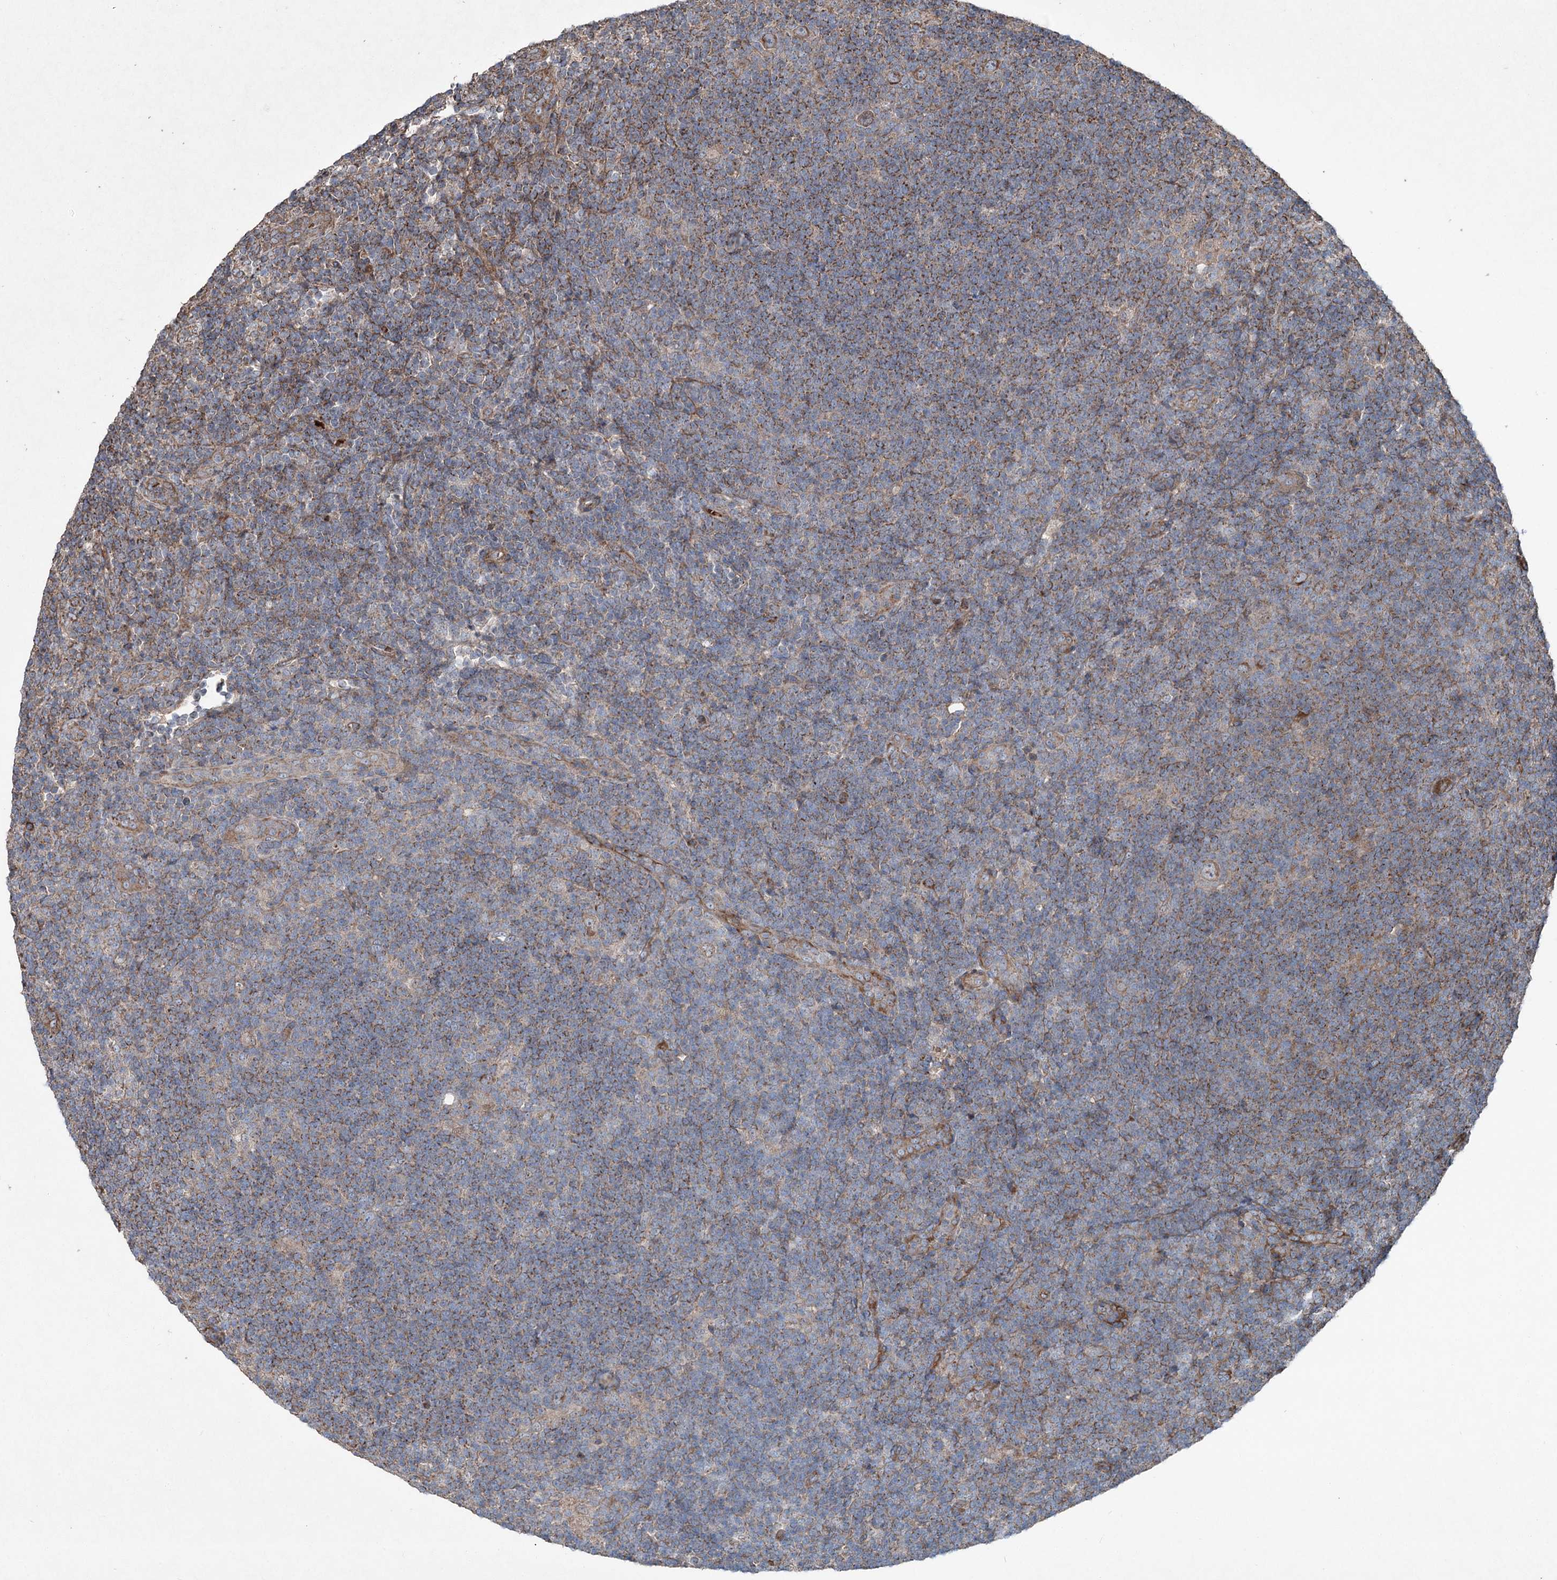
{"staining": {"intensity": "moderate", "quantity": ">75%", "location": "cytoplasmic/membranous"}, "tissue": "lymphoma", "cell_type": "Tumor cells", "image_type": "cancer", "snomed": [{"axis": "morphology", "description": "Hodgkin's disease, NOS"}, {"axis": "topography", "description": "Lymph node"}], "caption": "A brown stain highlights moderate cytoplasmic/membranous positivity of a protein in lymphoma tumor cells.", "gene": "SERINC5", "patient": {"sex": "female", "age": 57}}